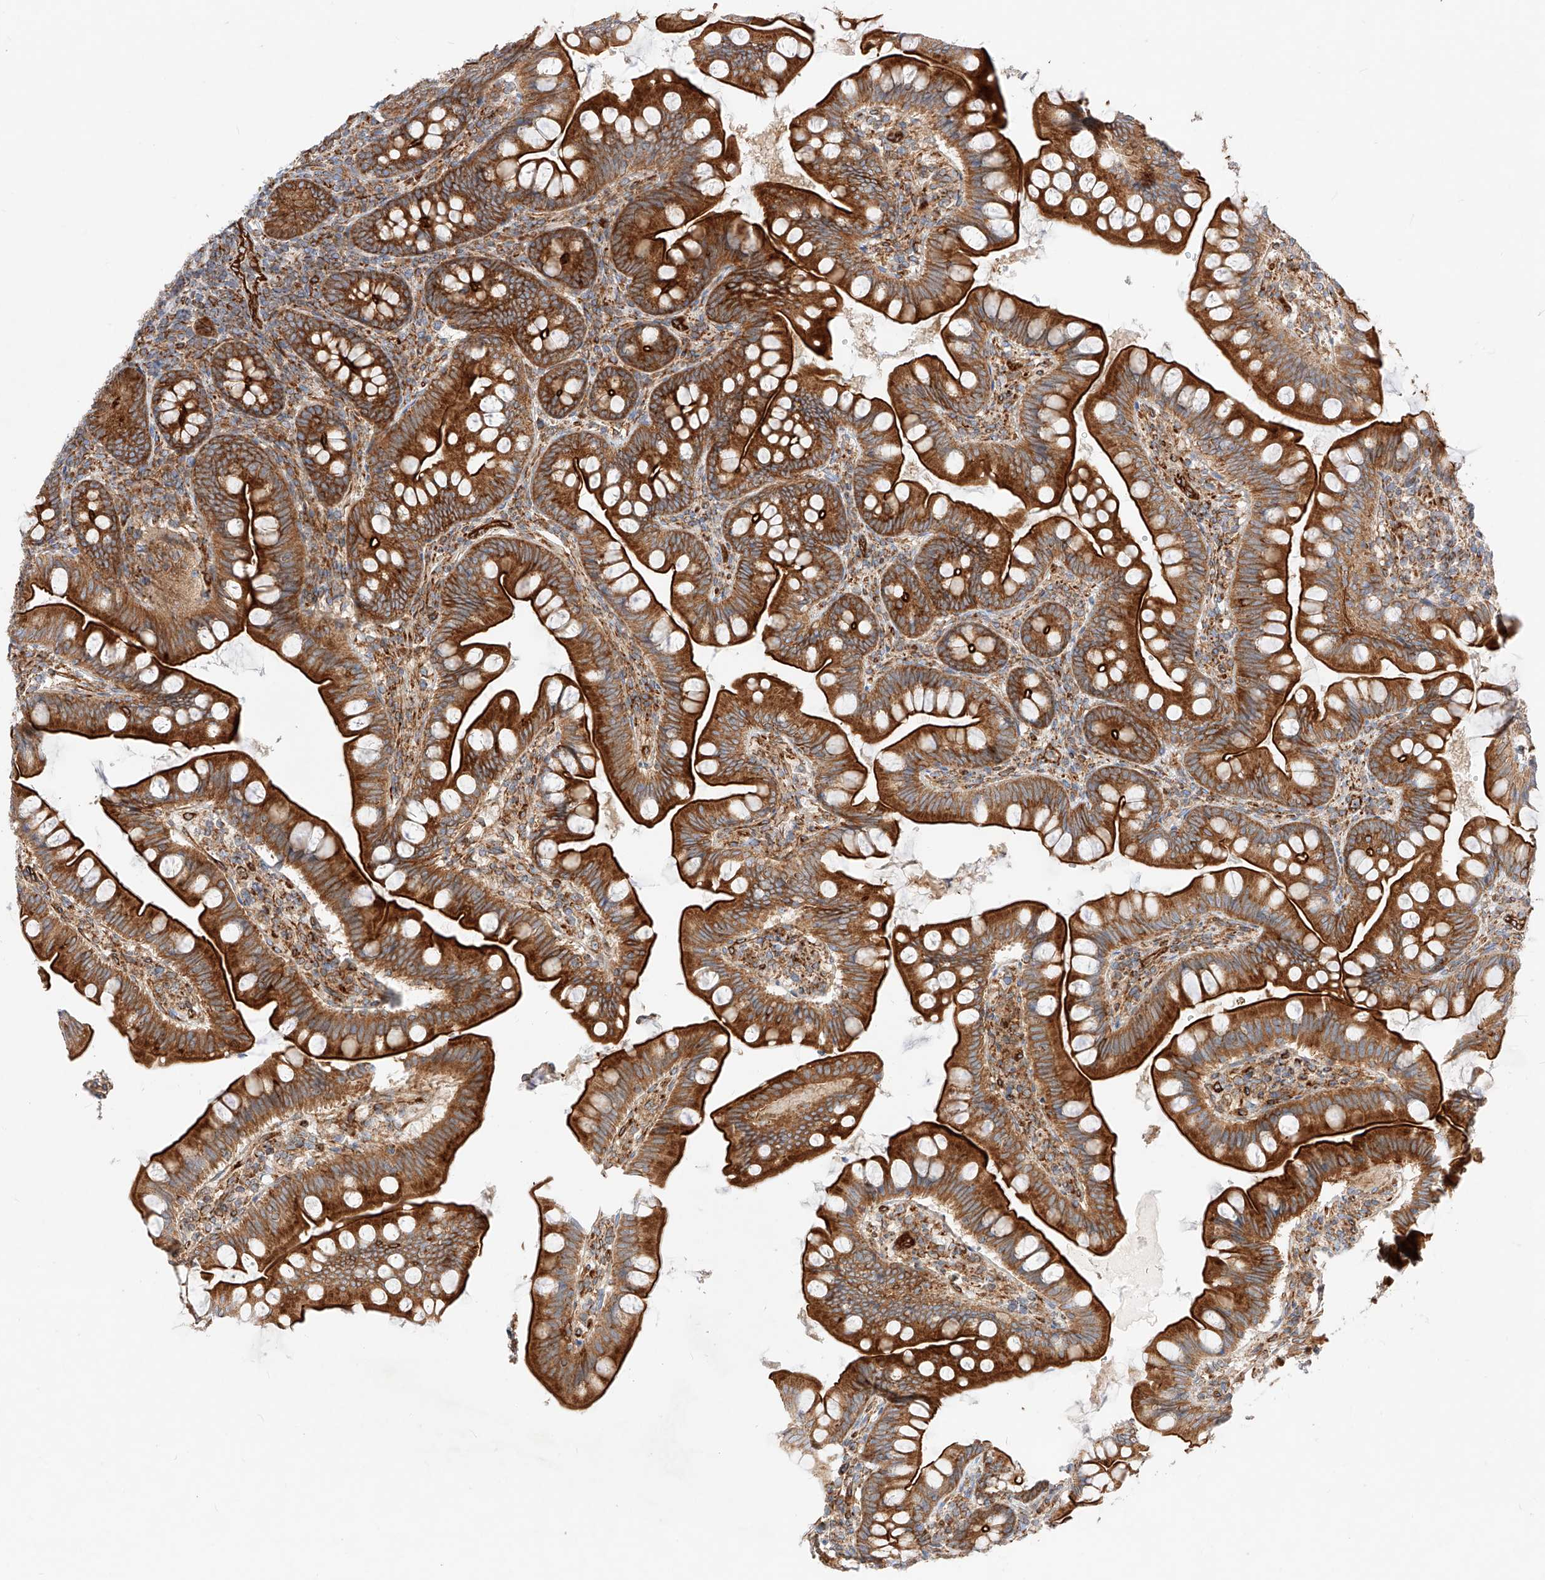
{"staining": {"intensity": "strong", "quantity": ">75%", "location": "cytoplasmic/membranous"}, "tissue": "small intestine", "cell_type": "Glandular cells", "image_type": "normal", "snomed": [{"axis": "morphology", "description": "Normal tissue, NOS"}, {"axis": "topography", "description": "Small intestine"}], "caption": "Protein analysis of normal small intestine demonstrates strong cytoplasmic/membranous expression in about >75% of glandular cells.", "gene": "CSGALNACT2", "patient": {"sex": "male", "age": 7}}